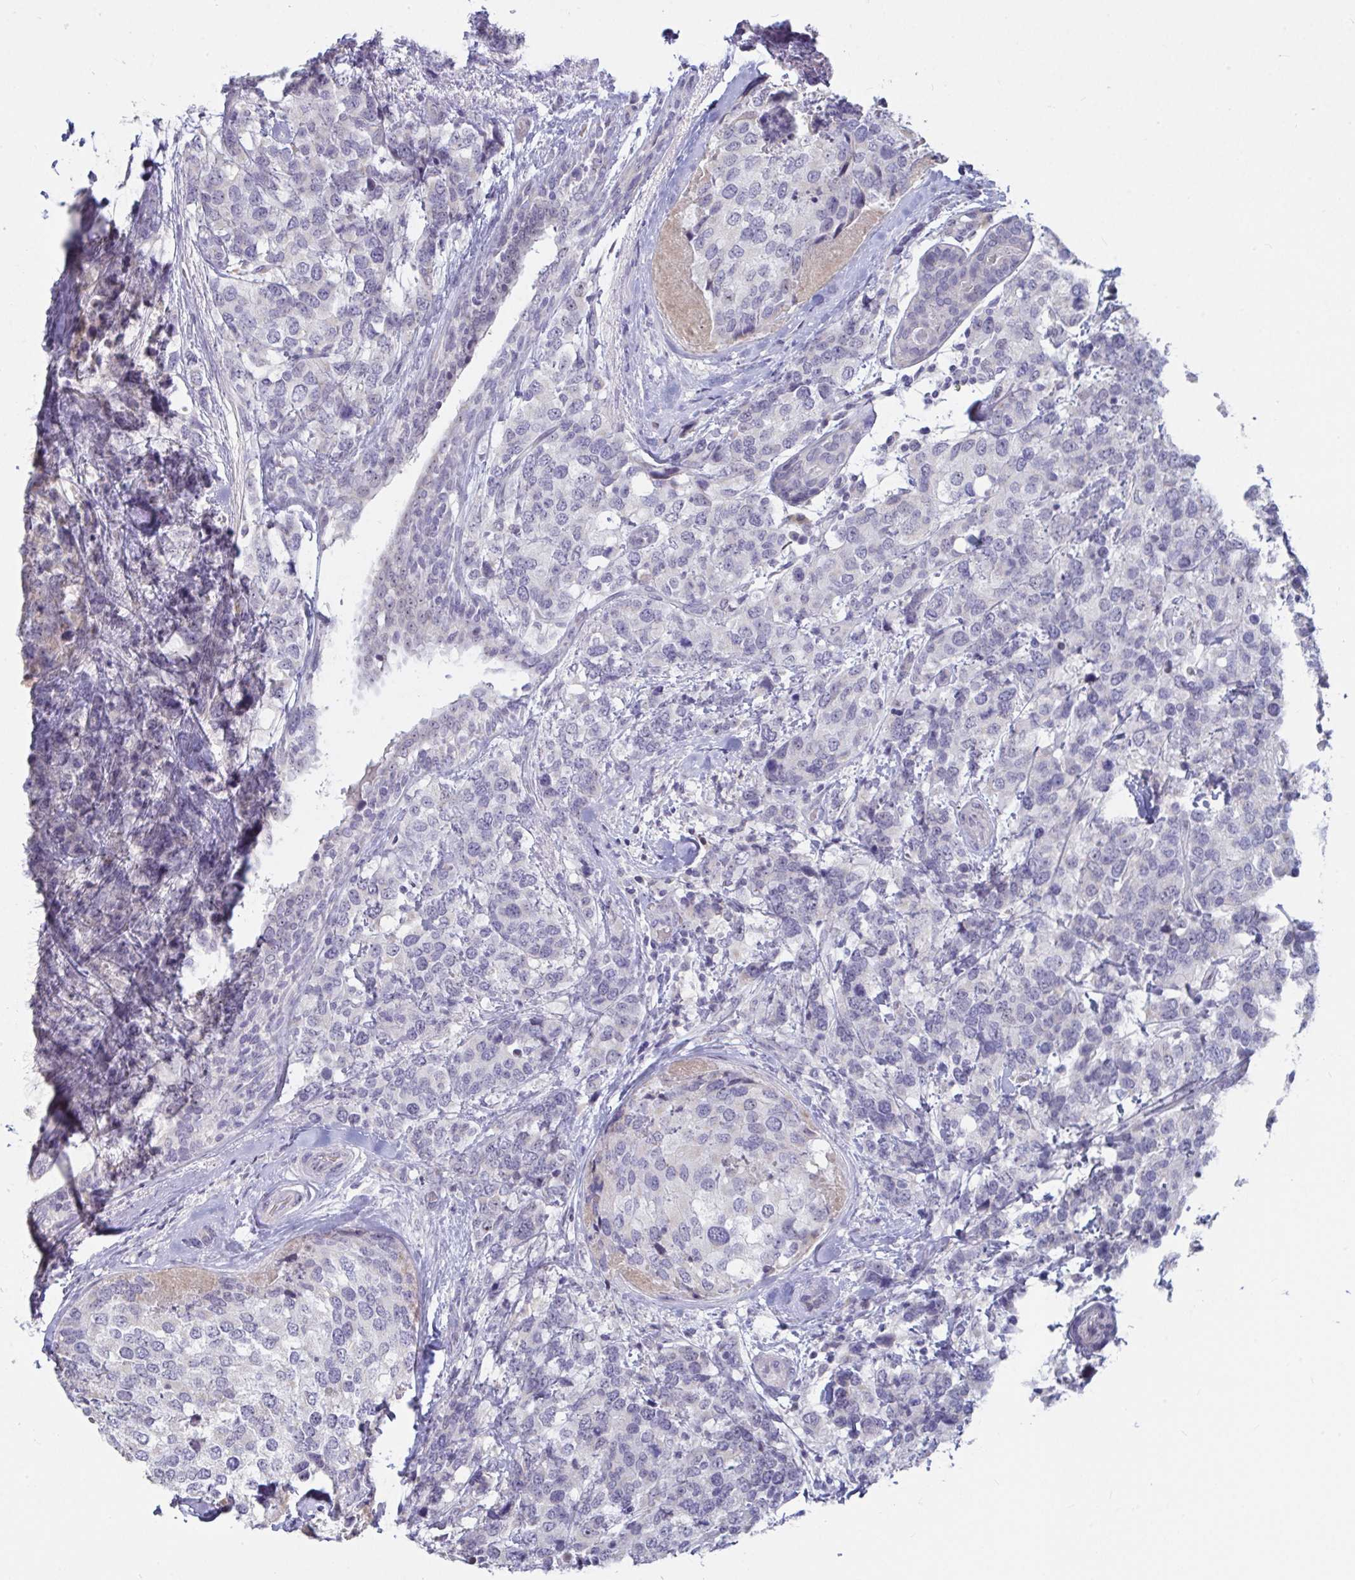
{"staining": {"intensity": "negative", "quantity": "none", "location": "none"}, "tissue": "breast cancer", "cell_type": "Tumor cells", "image_type": "cancer", "snomed": [{"axis": "morphology", "description": "Lobular carcinoma"}, {"axis": "topography", "description": "Breast"}], "caption": "This is a photomicrograph of immunohistochemistry (IHC) staining of breast cancer (lobular carcinoma), which shows no staining in tumor cells. (DAB (3,3'-diaminobenzidine) immunohistochemistry (IHC) with hematoxylin counter stain).", "gene": "MYC", "patient": {"sex": "female", "age": 59}}